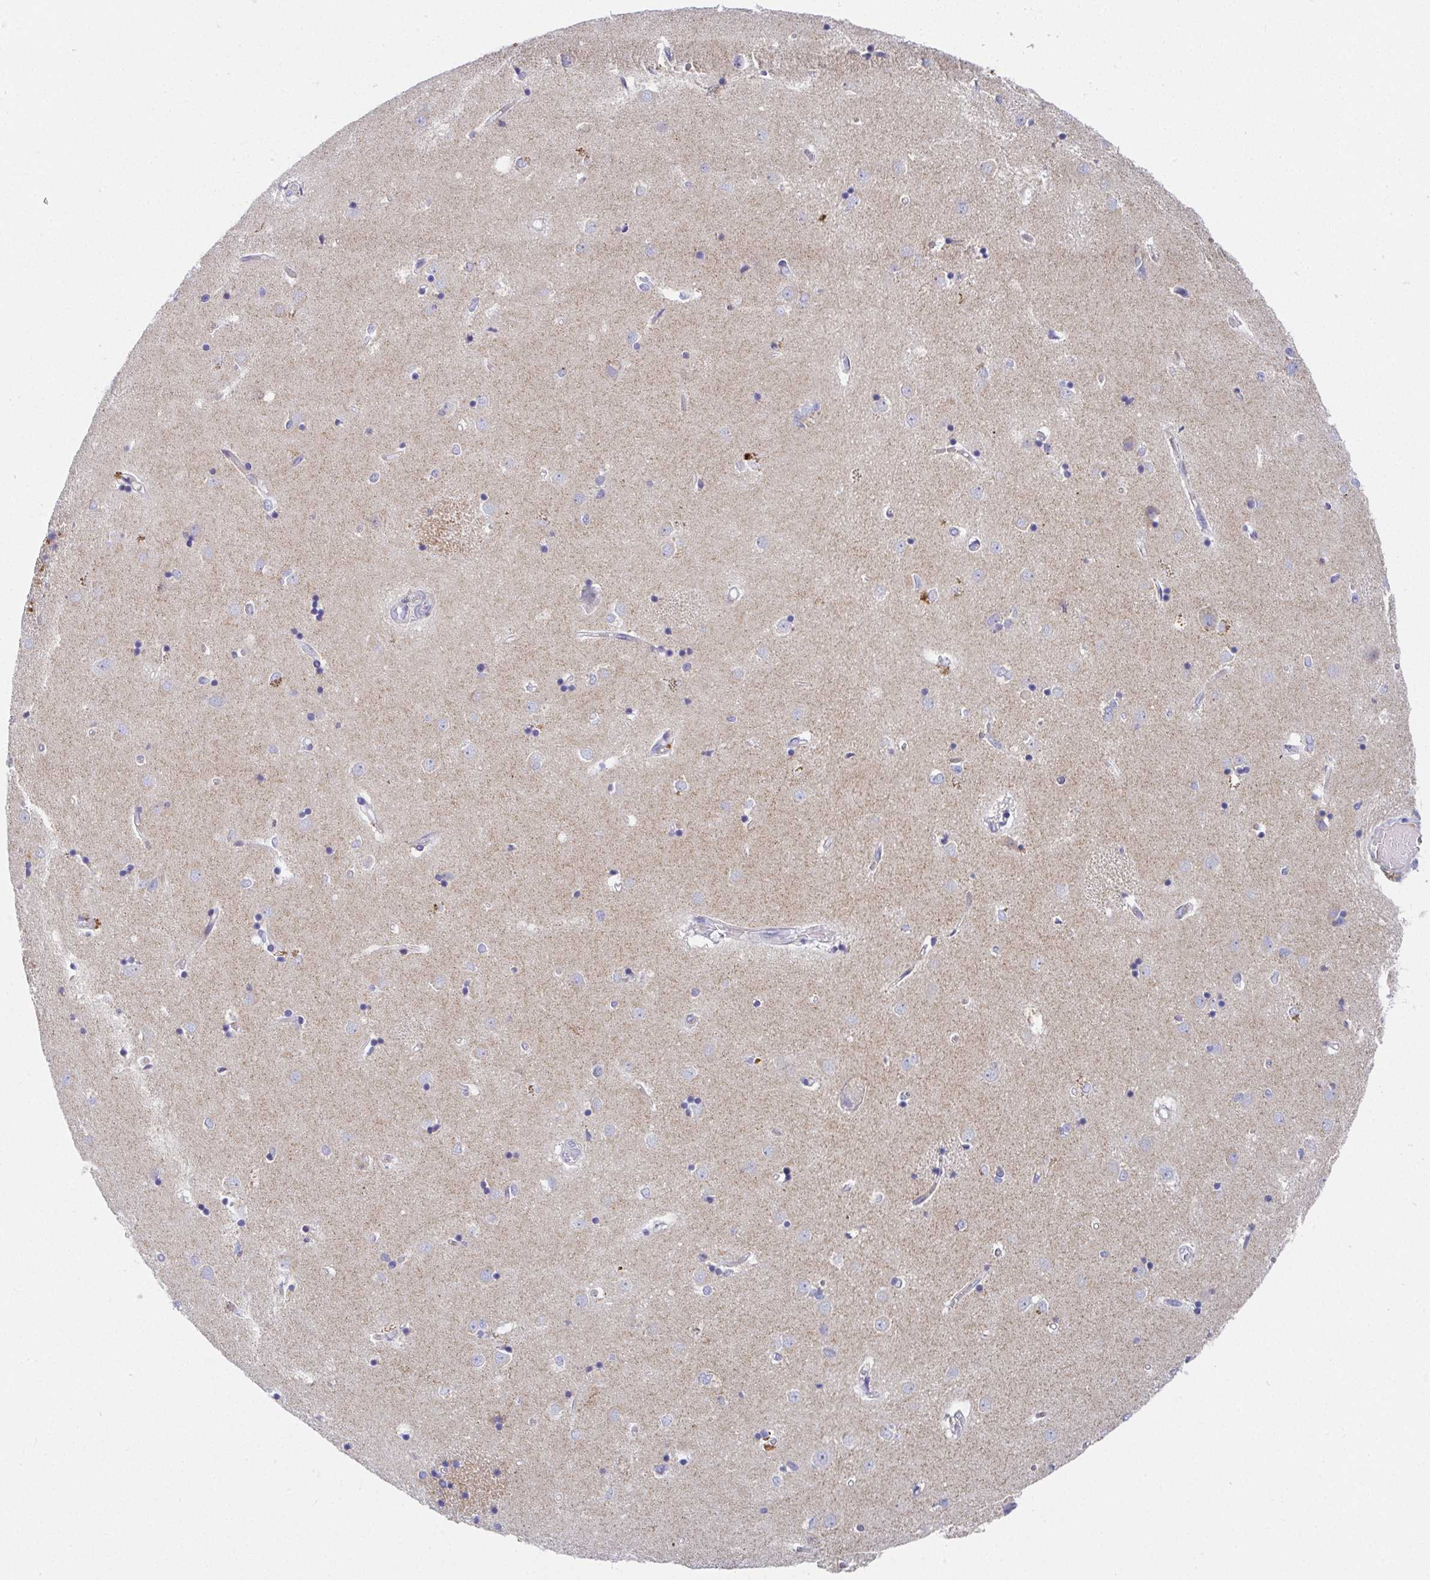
{"staining": {"intensity": "negative", "quantity": "none", "location": "none"}, "tissue": "caudate", "cell_type": "Glial cells", "image_type": "normal", "snomed": [{"axis": "morphology", "description": "Normal tissue, NOS"}, {"axis": "topography", "description": "Lateral ventricle wall"}], "caption": "Immunohistochemical staining of unremarkable human caudate shows no significant positivity in glial cells. (Stains: DAB immunohistochemistry (IHC) with hematoxylin counter stain, Microscopy: brightfield microscopy at high magnification).", "gene": "ATP5F1C", "patient": {"sex": "male", "age": 54}}